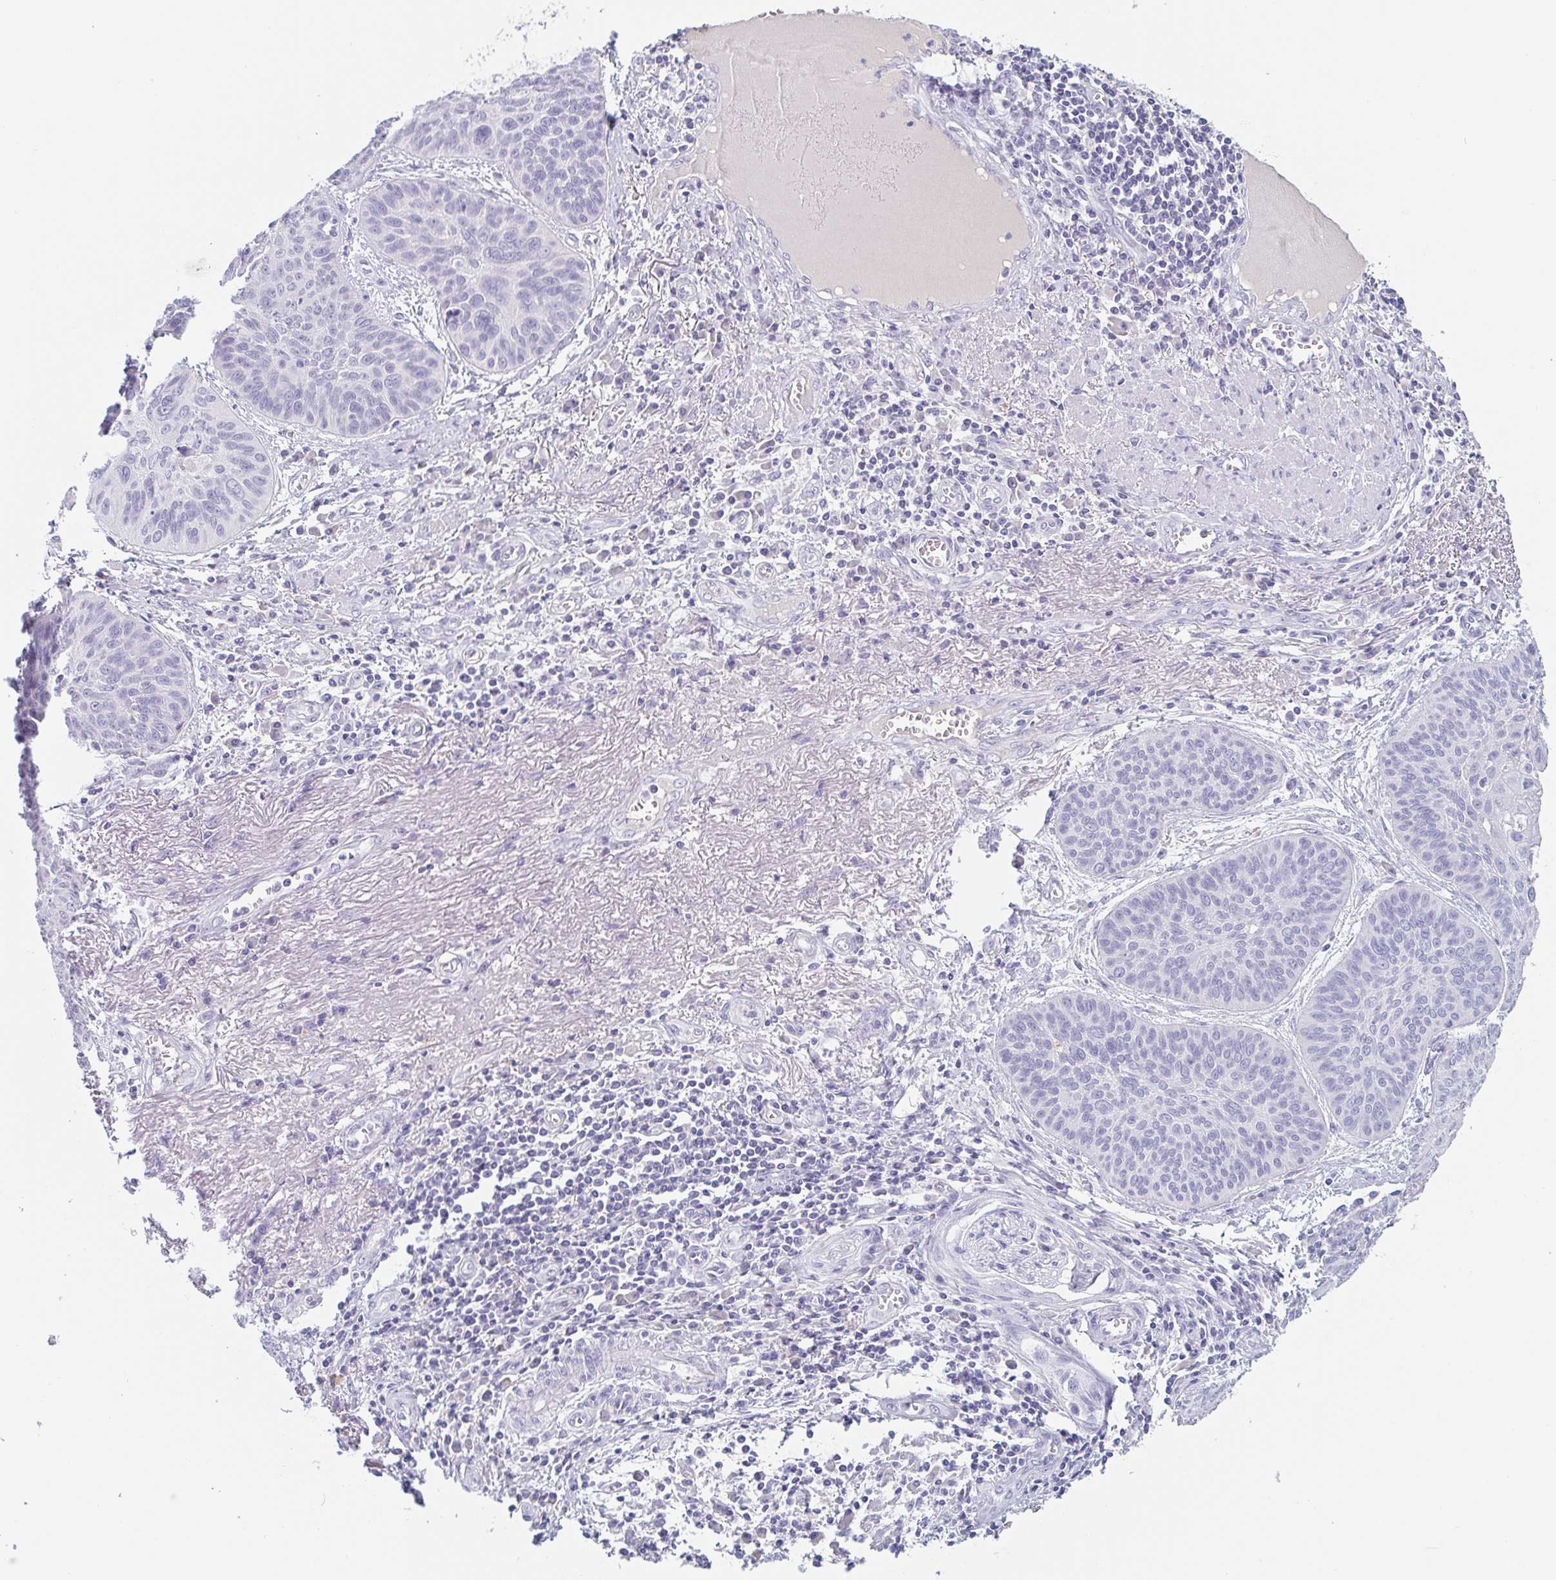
{"staining": {"intensity": "negative", "quantity": "none", "location": "none"}, "tissue": "lung cancer", "cell_type": "Tumor cells", "image_type": "cancer", "snomed": [{"axis": "morphology", "description": "Squamous cell carcinoma, NOS"}, {"axis": "topography", "description": "Lung"}], "caption": "This is a micrograph of IHC staining of squamous cell carcinoma (lung), which shows no staining in tumor cells. (DAB (3,3'-diaminobenzidine) immunohistochemistry (IHC) visualized using brightfield microscopy, high magnification).", "gene": "ITLN1", "patient": {"sex": "male", "age": 74}}